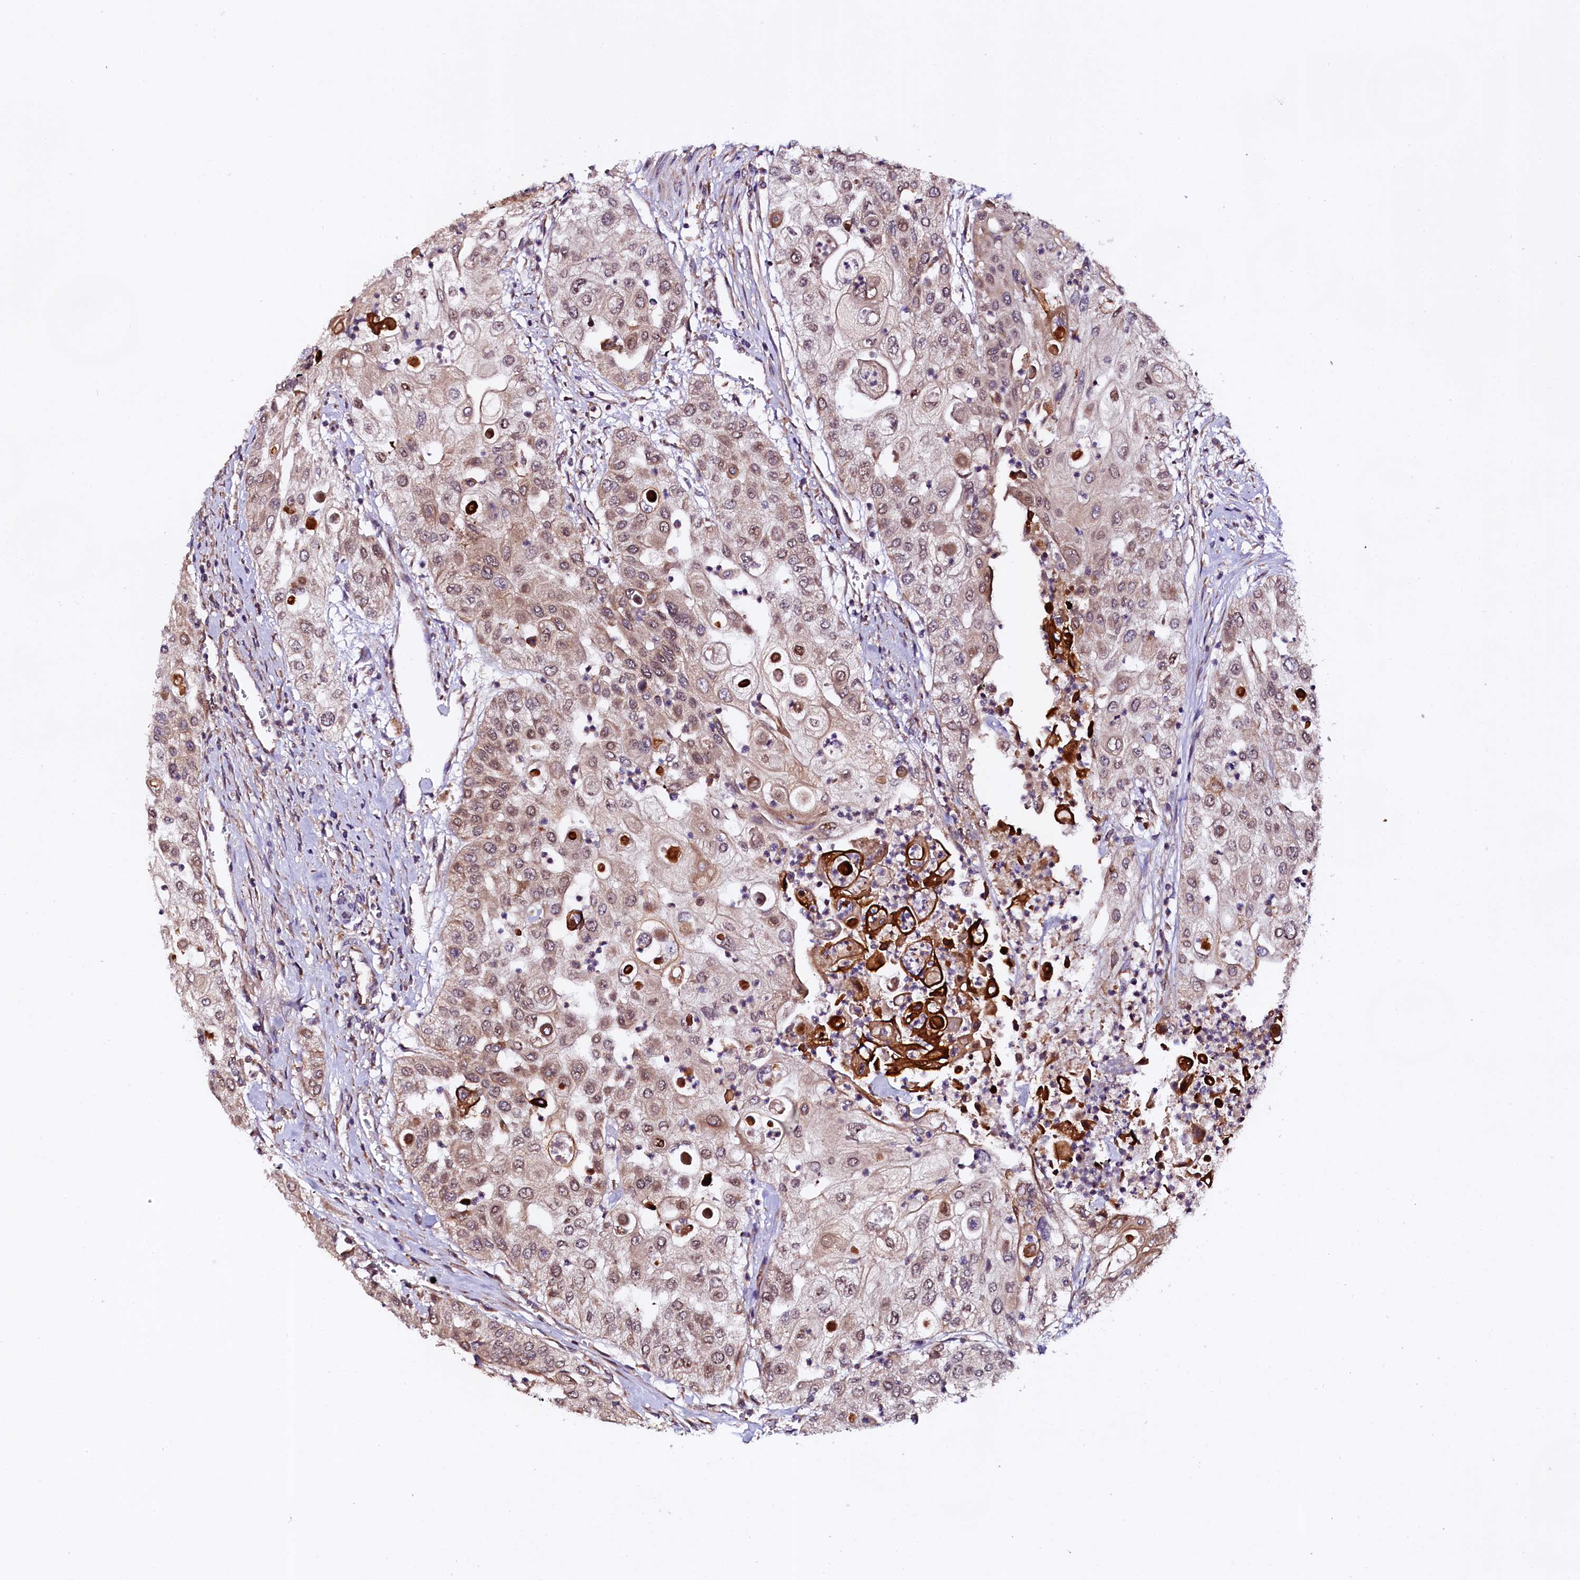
{"staining": {"intensity": "weak", "quantity": "25%-75%", "location": "cytoplasmic/membranous"}, "tissue": "urothelial cancer", "cell_type": "Tumor cells", "image_type": "cancer", "snomed": [{"axis": "morphology", "description": "Urothelial carcinoma, High grade"}, {"axis": "topography", "description": "Urinary bladder"}], "caption": "Protein expression analysis of urothelial cancer displays weak cytoplasmic/membranous positivity in approximately 25%-75% of tumor cells.", "gene": "DOHH", "patient": {"sex": "female", "age": 79}}